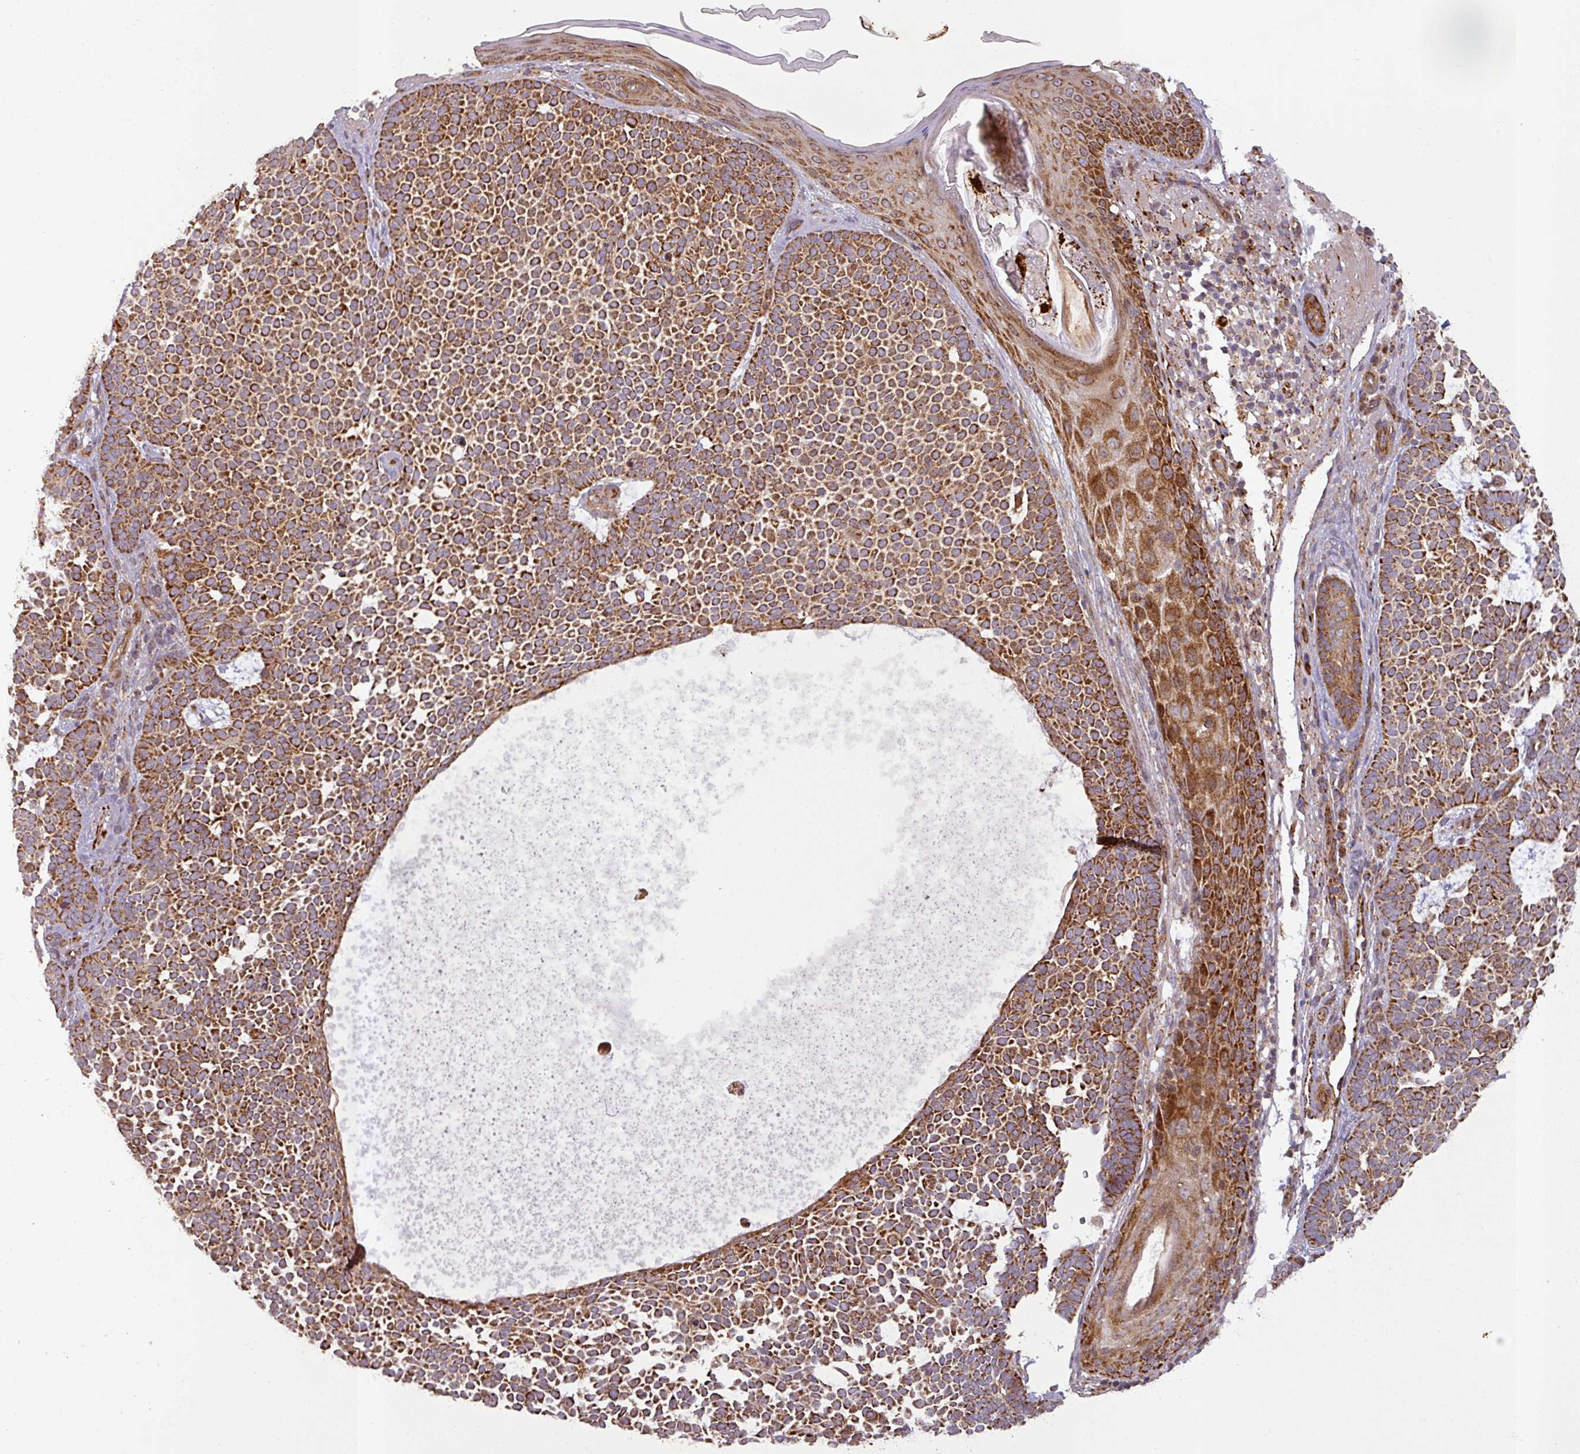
{"staining": {"intensity": "strong", "quantity": ">75%", "location": "cytoplasmic/membranous"}, "tissue": "skin cancer", "cell_type": "Tumor cells", "image_type": "cancer", "snomed": [{"axis": "morphology", "description": "Basal cell carcinoma"}, {"axis": "topography", "description": "Skin"}], "caption": "DAB (3,3'-diaminobenzidine) immunohistochemical staining of human skin cancer (basal cell carcinoma) displays strong cytoplasmic/membranous protein positivity in about >75% of tumor cells. (DAB (3,3'-diaminobenzidine) IHC, brown staining for protein, blue staining for nuclei).", "gene": "GPD2", "patient": {"sex": "female", "age": 77}}